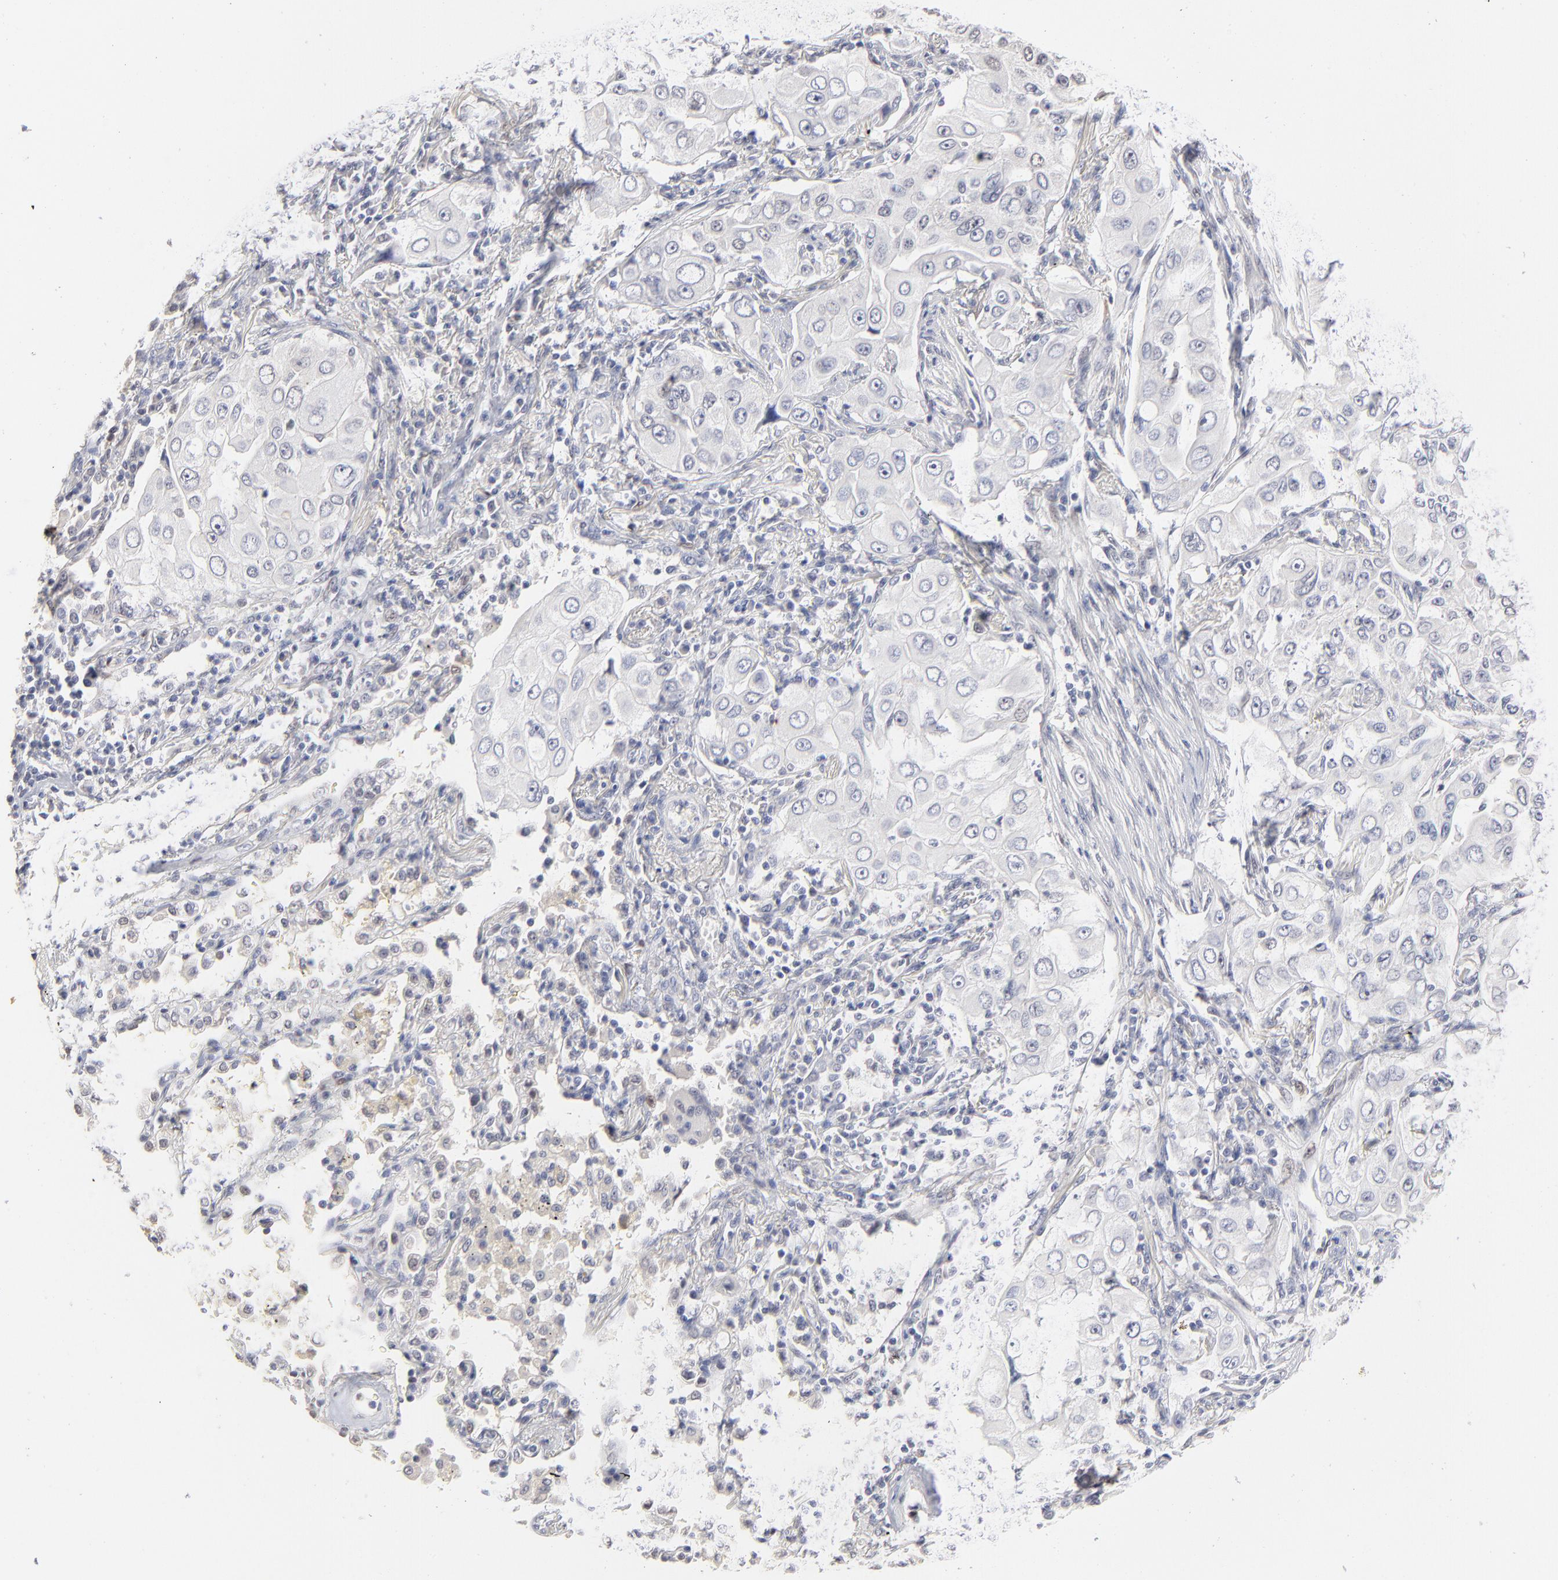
{"staining": {"intensity": "negative", "quantity": "none", "location": "none"}, "tissue": "lung cancer", "cell_type": "Tumor cells", "image_type": "cancer", "snomed": [{"axis": "morphology", "description": "Adenocarcinoma, NOS"}, {"axis": "topography", "description": "Lung"}], "caption": "This histopathology image is of lung cancer stained with immunohistochemistry (IHC) to label a protein in brown with the nuclei are counter-stained blue. There is no positivity in tumor cells. The staining is performed using DAB brown chromogen with nuclei counter-stained in using hematoxylin.", "gene": "RBM3", "patient": {"sex": "male", "age": 84}}